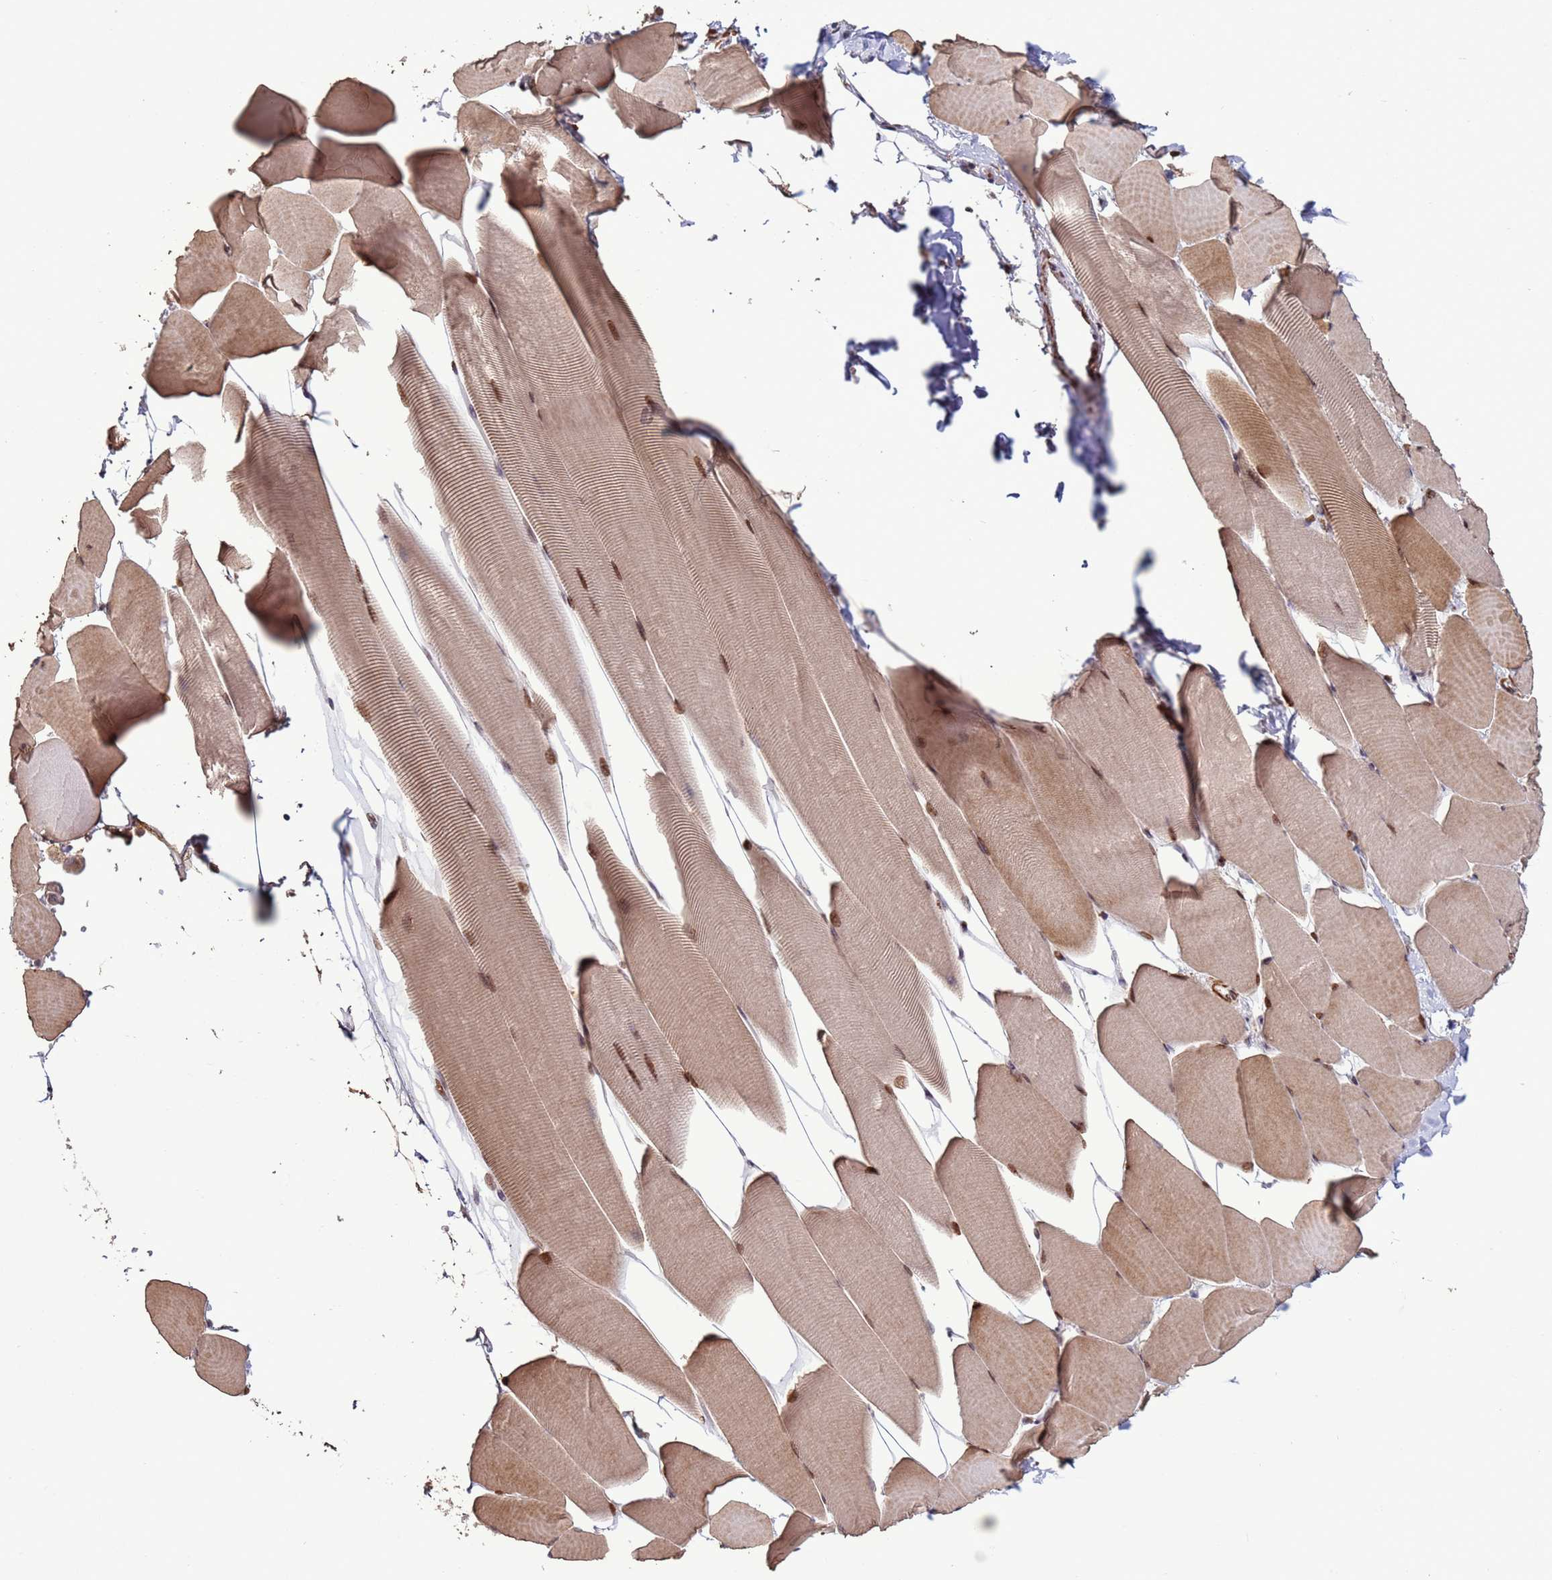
{"staining": {"intensity": "moderate", "quantity": ">75%", "location": "cytoplasmic/membranous,nuclear"}, "tissue": "skeletal muscle", "cell_type": "Myocytes", "image_type": "normal", "snomed": [{"axis": "morphology", "description": "Normal tissue, NOS"}, {"axis": "topography", "description": "Skeletal muscle"}], "caption": "Immunohistochemistry (IHC) (DAB) staining of normal human skeletal muscle demonstrates moderate cytoplasmic/membranous,nuclear protein staining in about >75% of myocytes. Using DAB (brown) and hematoxylin (blue) stains, captured at high magnification using brightfield microscopy.", "gene": "HGH1", "patient": {"sex": "male", "age": 25}}